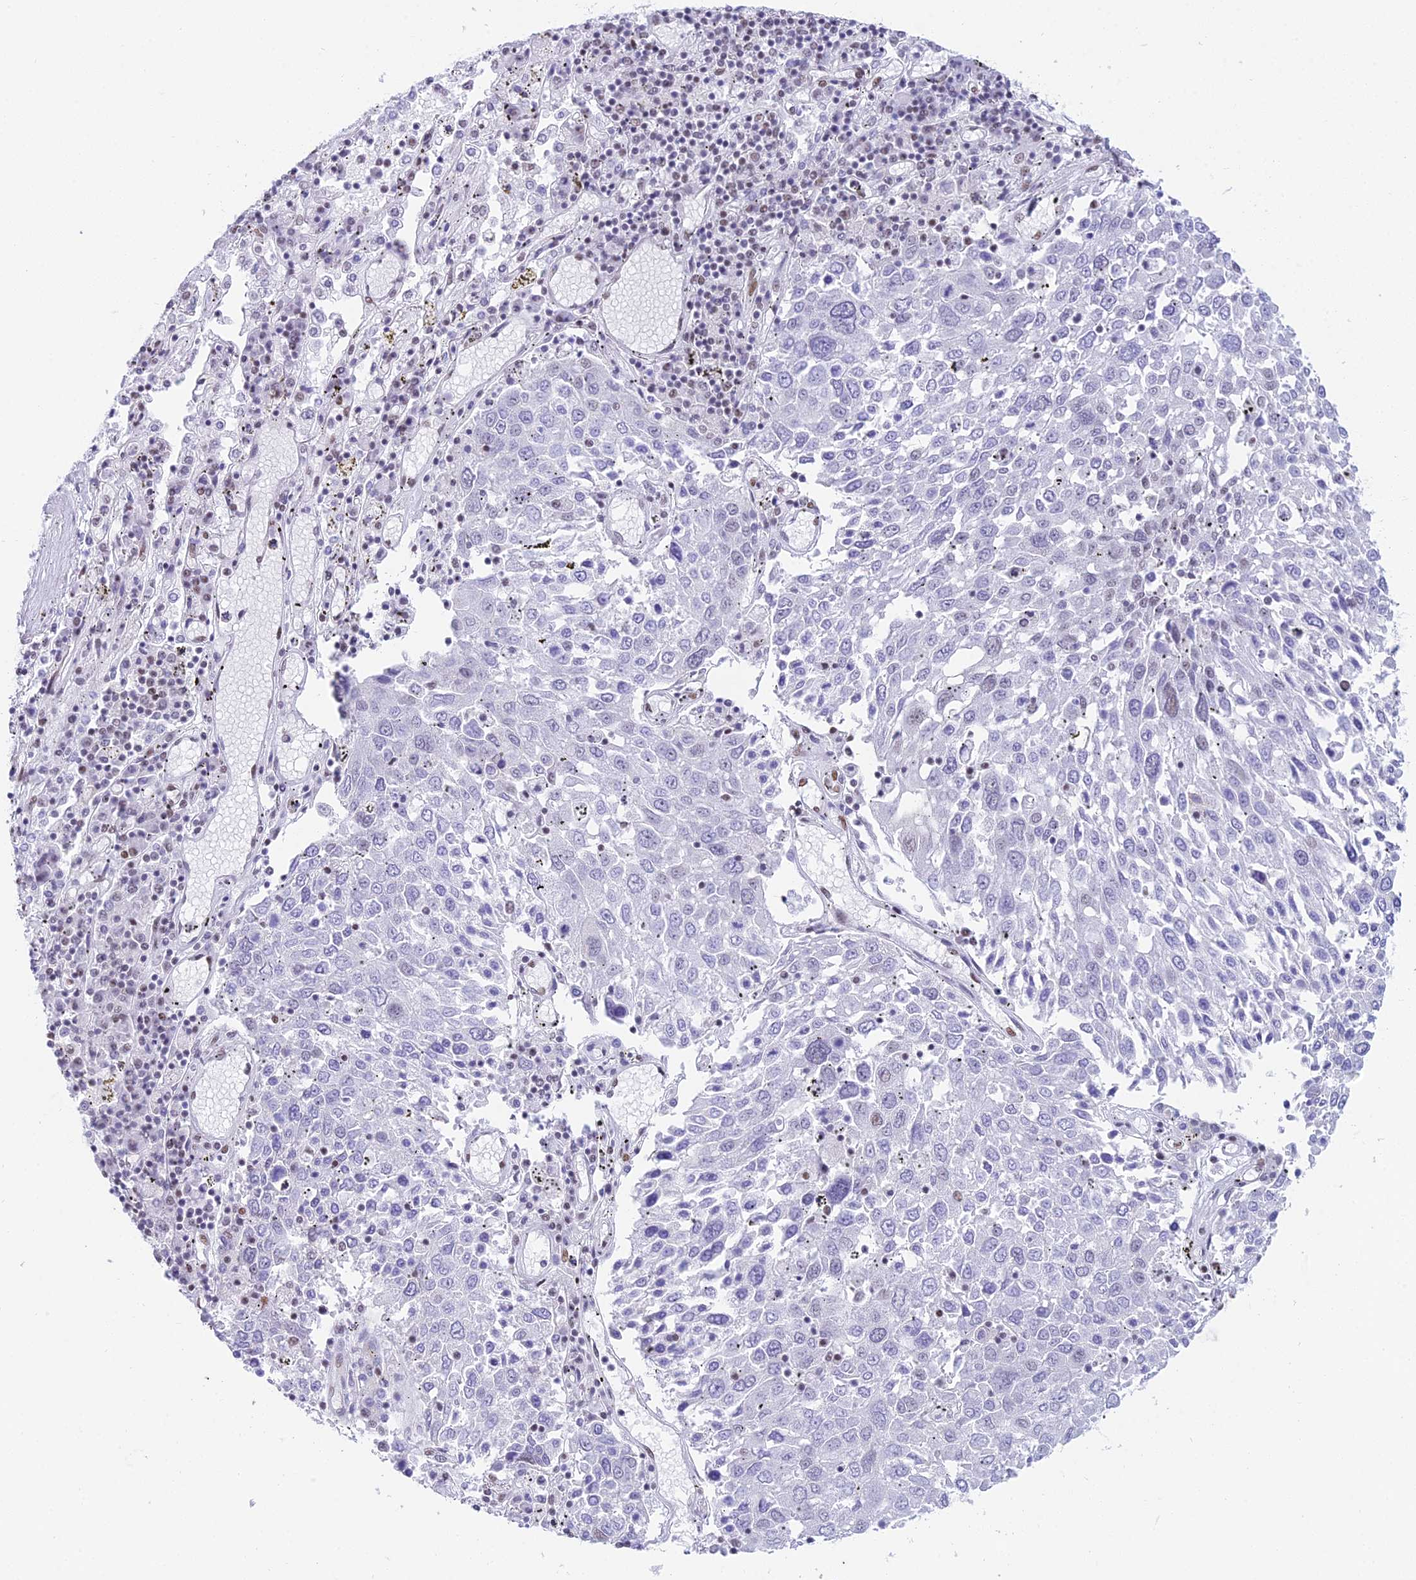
{"staining": {"intensity": "negative", "quantity": "none", "location": "none"}, "tissue": "lung cancer", "cell_type": "Tumor cells", "image_type": "cancer", "snomed": [{"axis": "morphology", "description": "Squamous cell carcinoma, NOS"}, {"axis": "topography", "description": "Lung"}], "caption": "Immunohistochemical staining of human lung squamous cell carcinoma demonstrates no significant positivity in tumor cells.", "gene": "CDC26", "patient": {"sex": "male", "age": 65}}